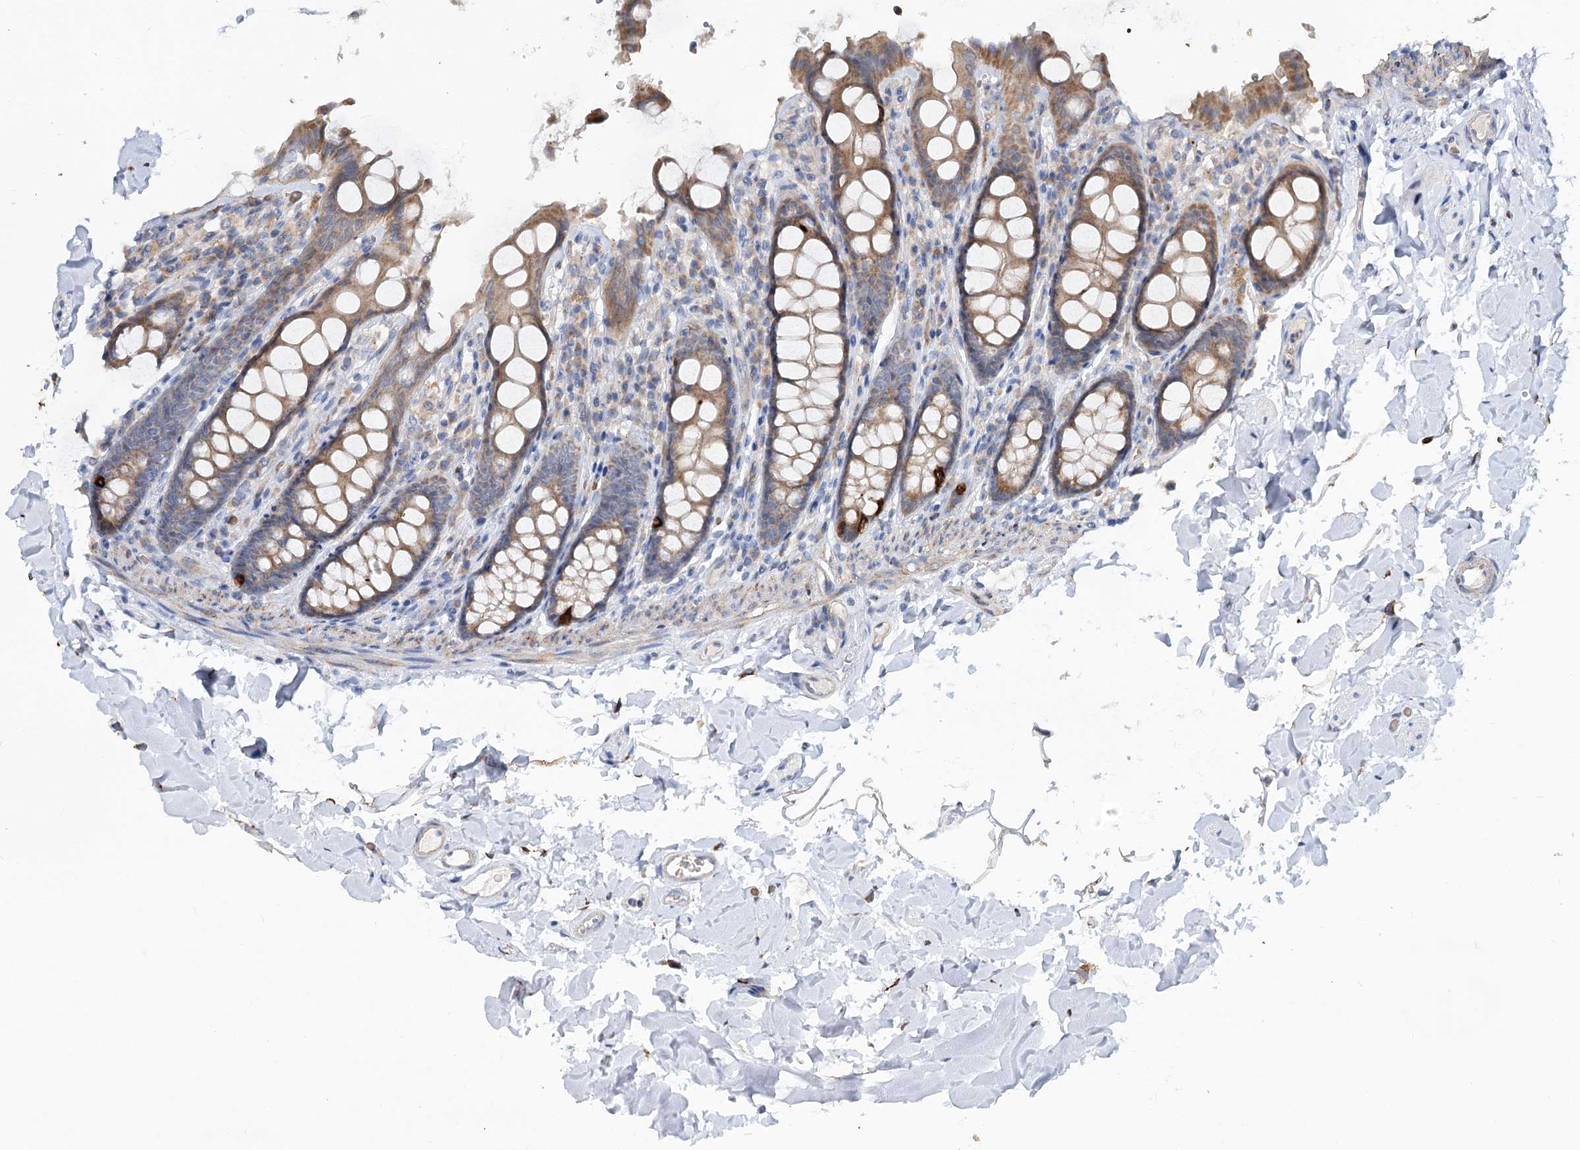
{"staining": {"intensity": "negative", "quantity": "none", "location": "none"}, "tissue": "colon", "cell_type": "Endothelial cells", "image_type": "normal", "snomed": [{"axis": "morphology", "description": "Normal tissue, NOS"}, {"axis": "topography", "description": "Colon"}, {"axis": "topography", "description": "Peripheral nerve tissue"}], "caption": "Photomicrograph shows no significant protein positivity in endothelial cells of unremarkable colon.", "gene": "CIB4", "patient": {"sex": "female", "age": 61}}